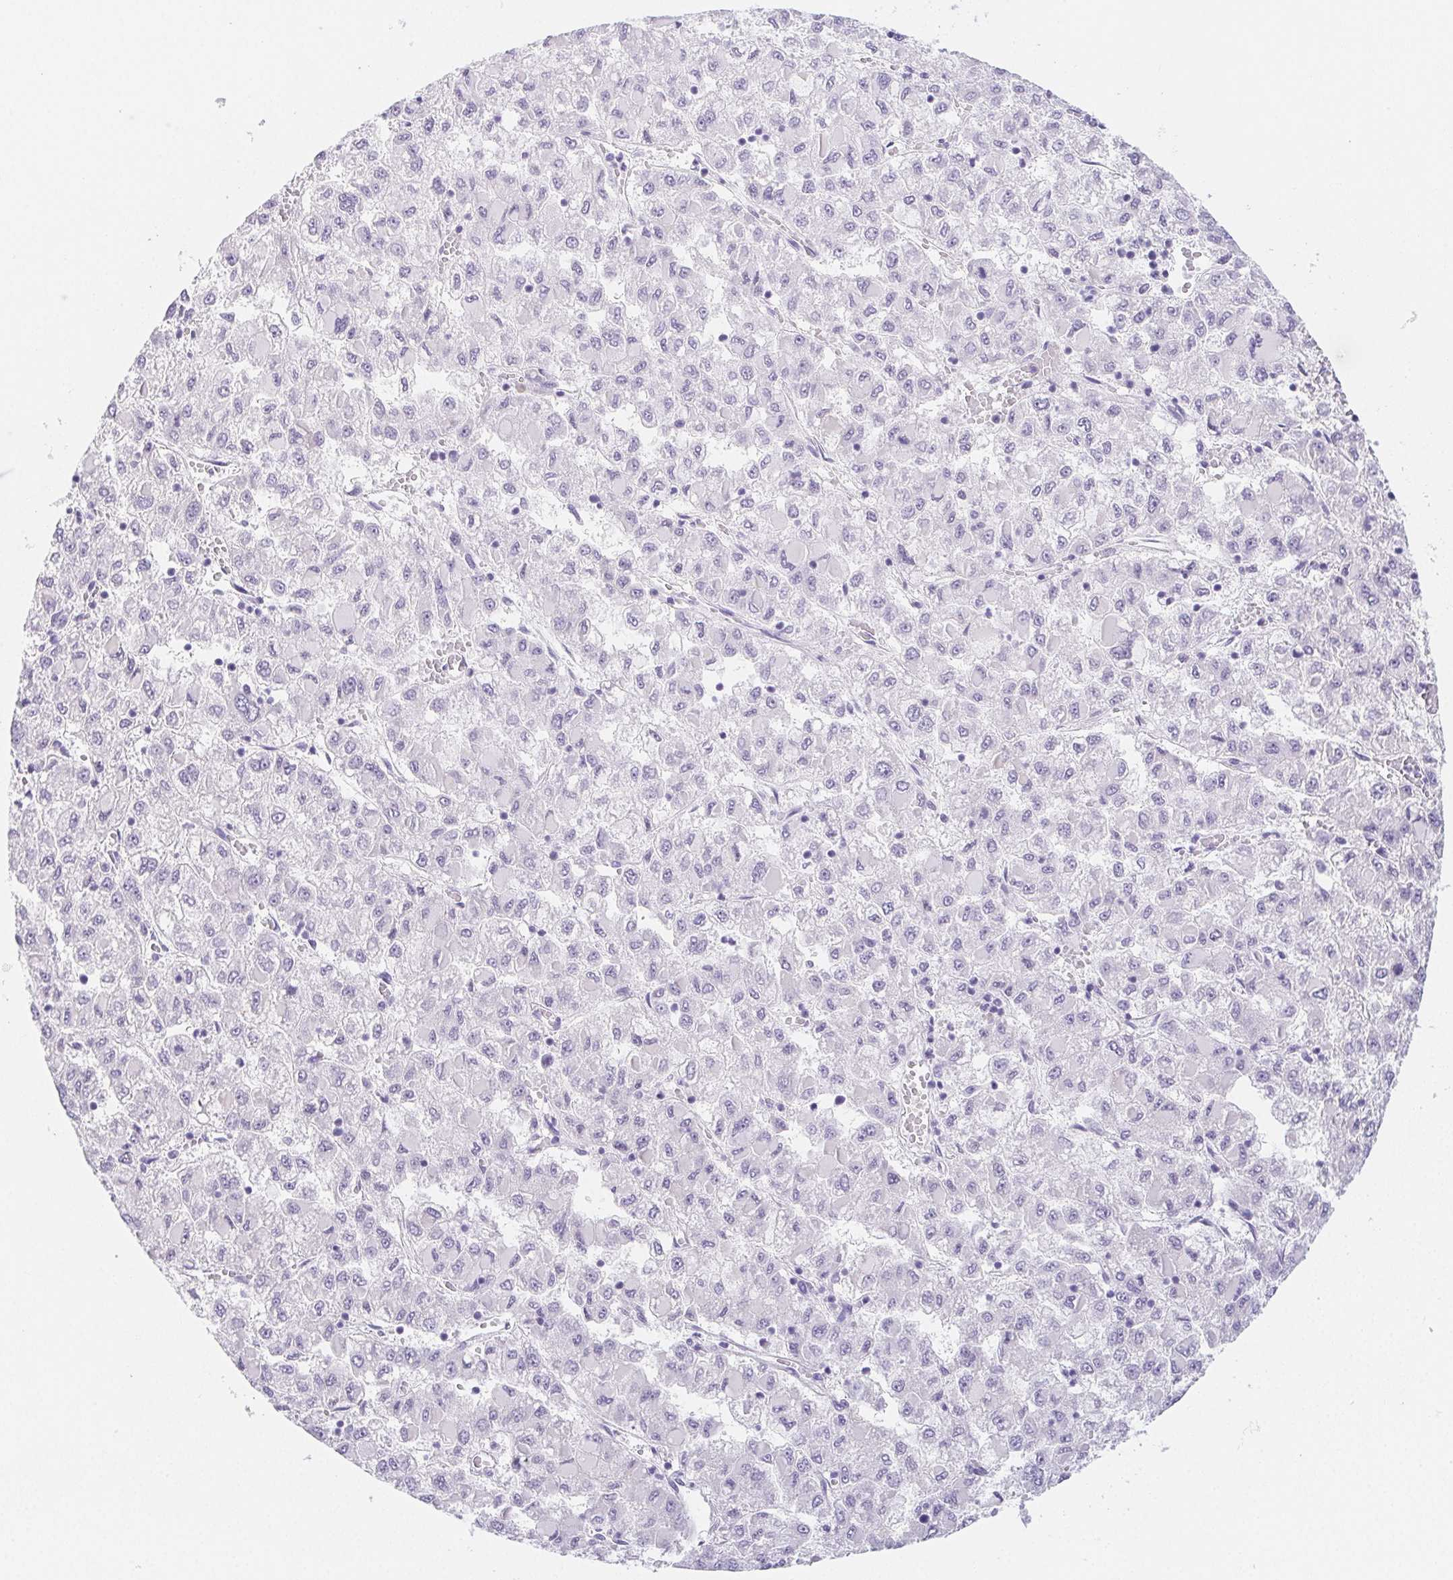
{"staining": {"intensity": "negative", "quantity": "none", "location": "none"}, "tissue": "liver cancer", "cell_type": "Tumor cells", "image_type": "cancer", "snomed": [{"axis": "morphology", "description": "Carcinoma, Hepatocellular, NOS"}, {"axis": "topography", "description": "Liver"}], "caption": "High magnification brightfield microscopy of liver cancer (hepatocellular carcinoma) stained with DAB (brown) and counterstained with hematoxylin (blue): tumor cells show no significant positivity. The staining was performed using DAB (3,3'-diaminobenzidine) to visualize the protein expression in brown, while the nuclei were stained in blue with hematoxylin (Magnification: 20x).", "gene": "ITIH2", "patient": {"sex": "male", "age": 40}}